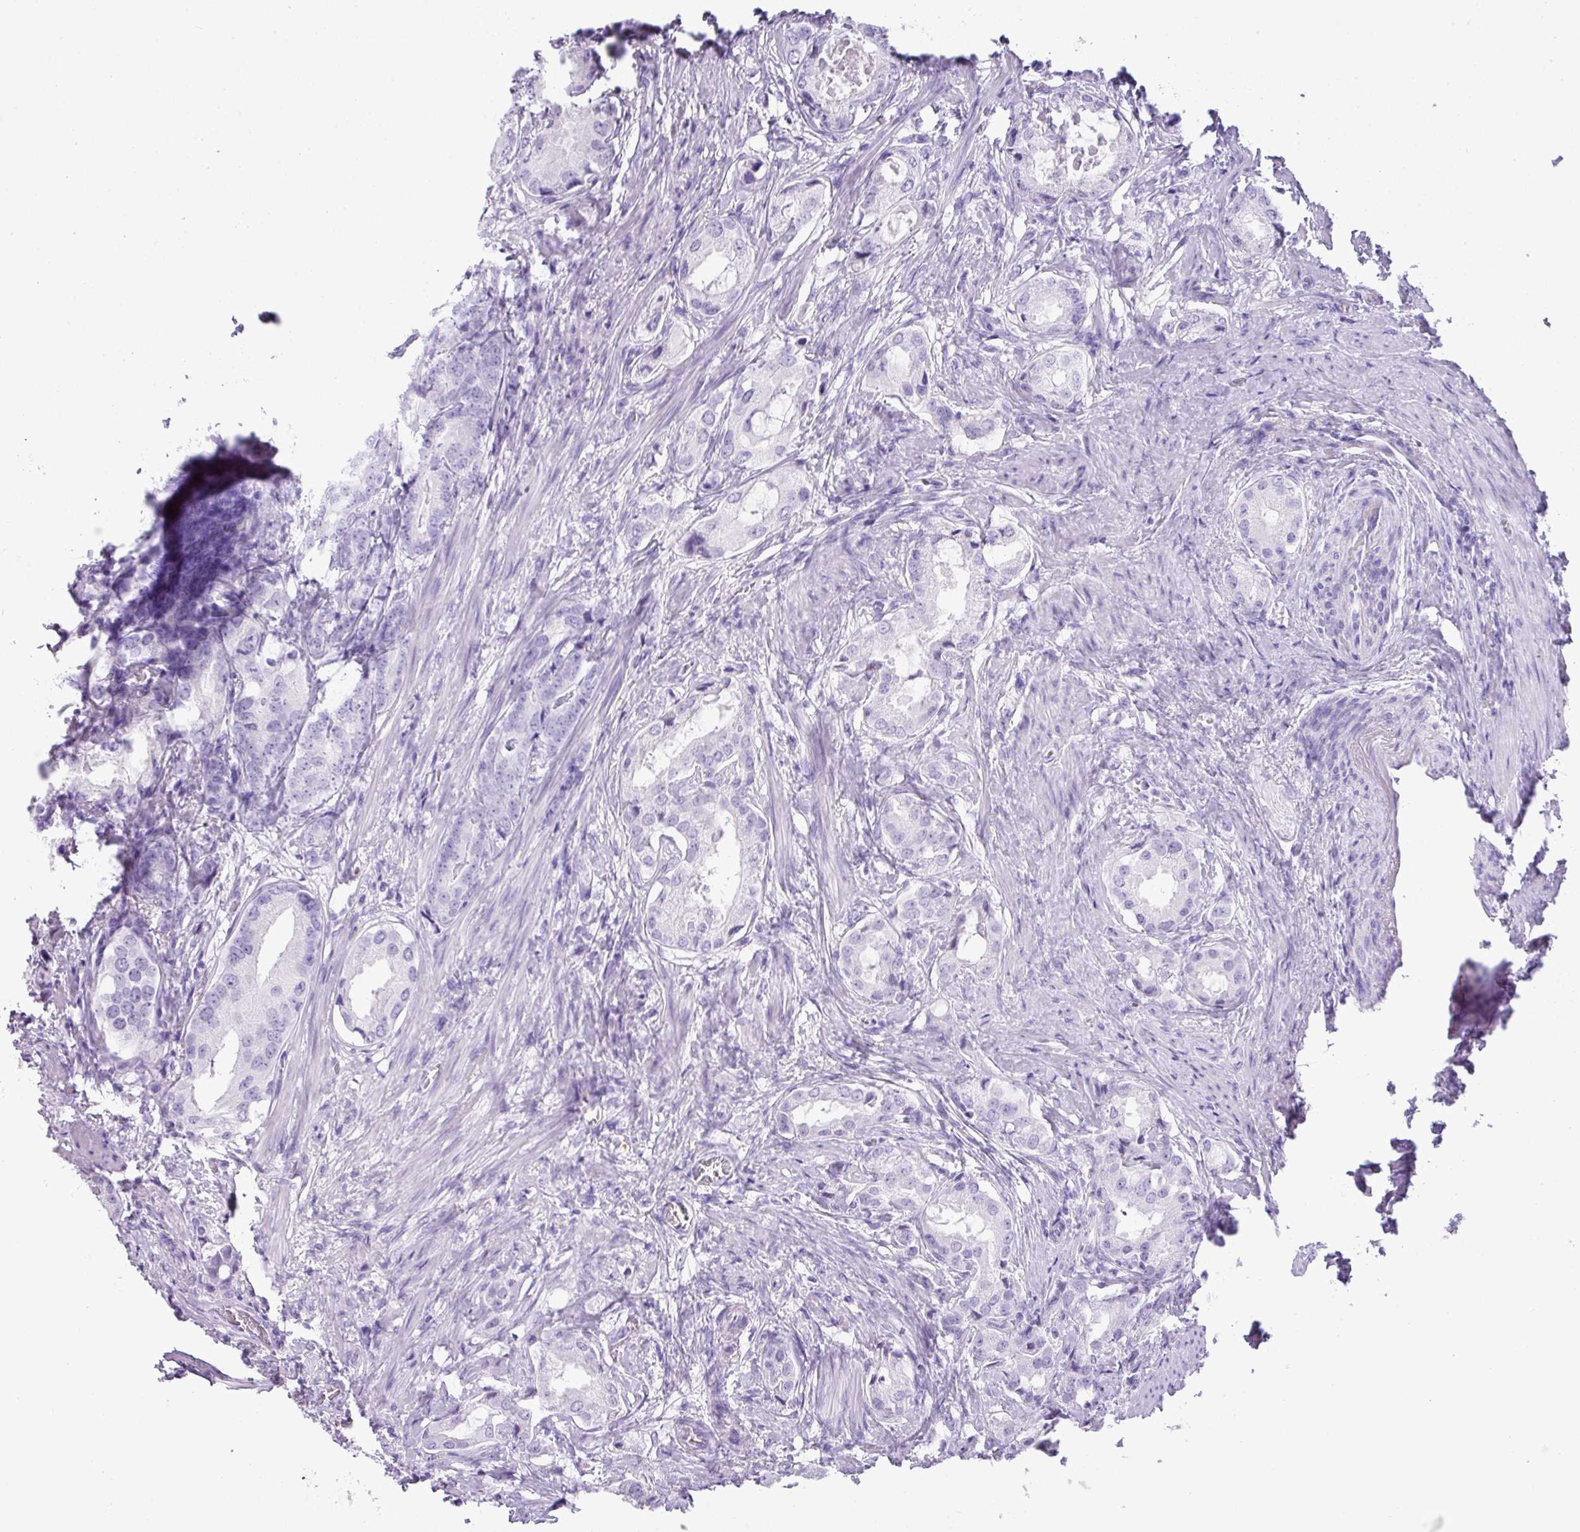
{"staining": {"intensity": "negative", "quantity": "none", "location": "none"}, "tissue": "prostate cancer", "cell_type": "Tumor cells", "image_type": "cancer", "snomed": [{"axis": "morphology", "description": "Adenocarcinoma, Low grade"}, {"axis": "topography", "description": "Prostate"}], "caption": "Tumor cells are negative for protein expression in human prostate low-grade adenocarcinoma.", "gene": "TNP1", "patient": {"sex": "male", "age": 71}}